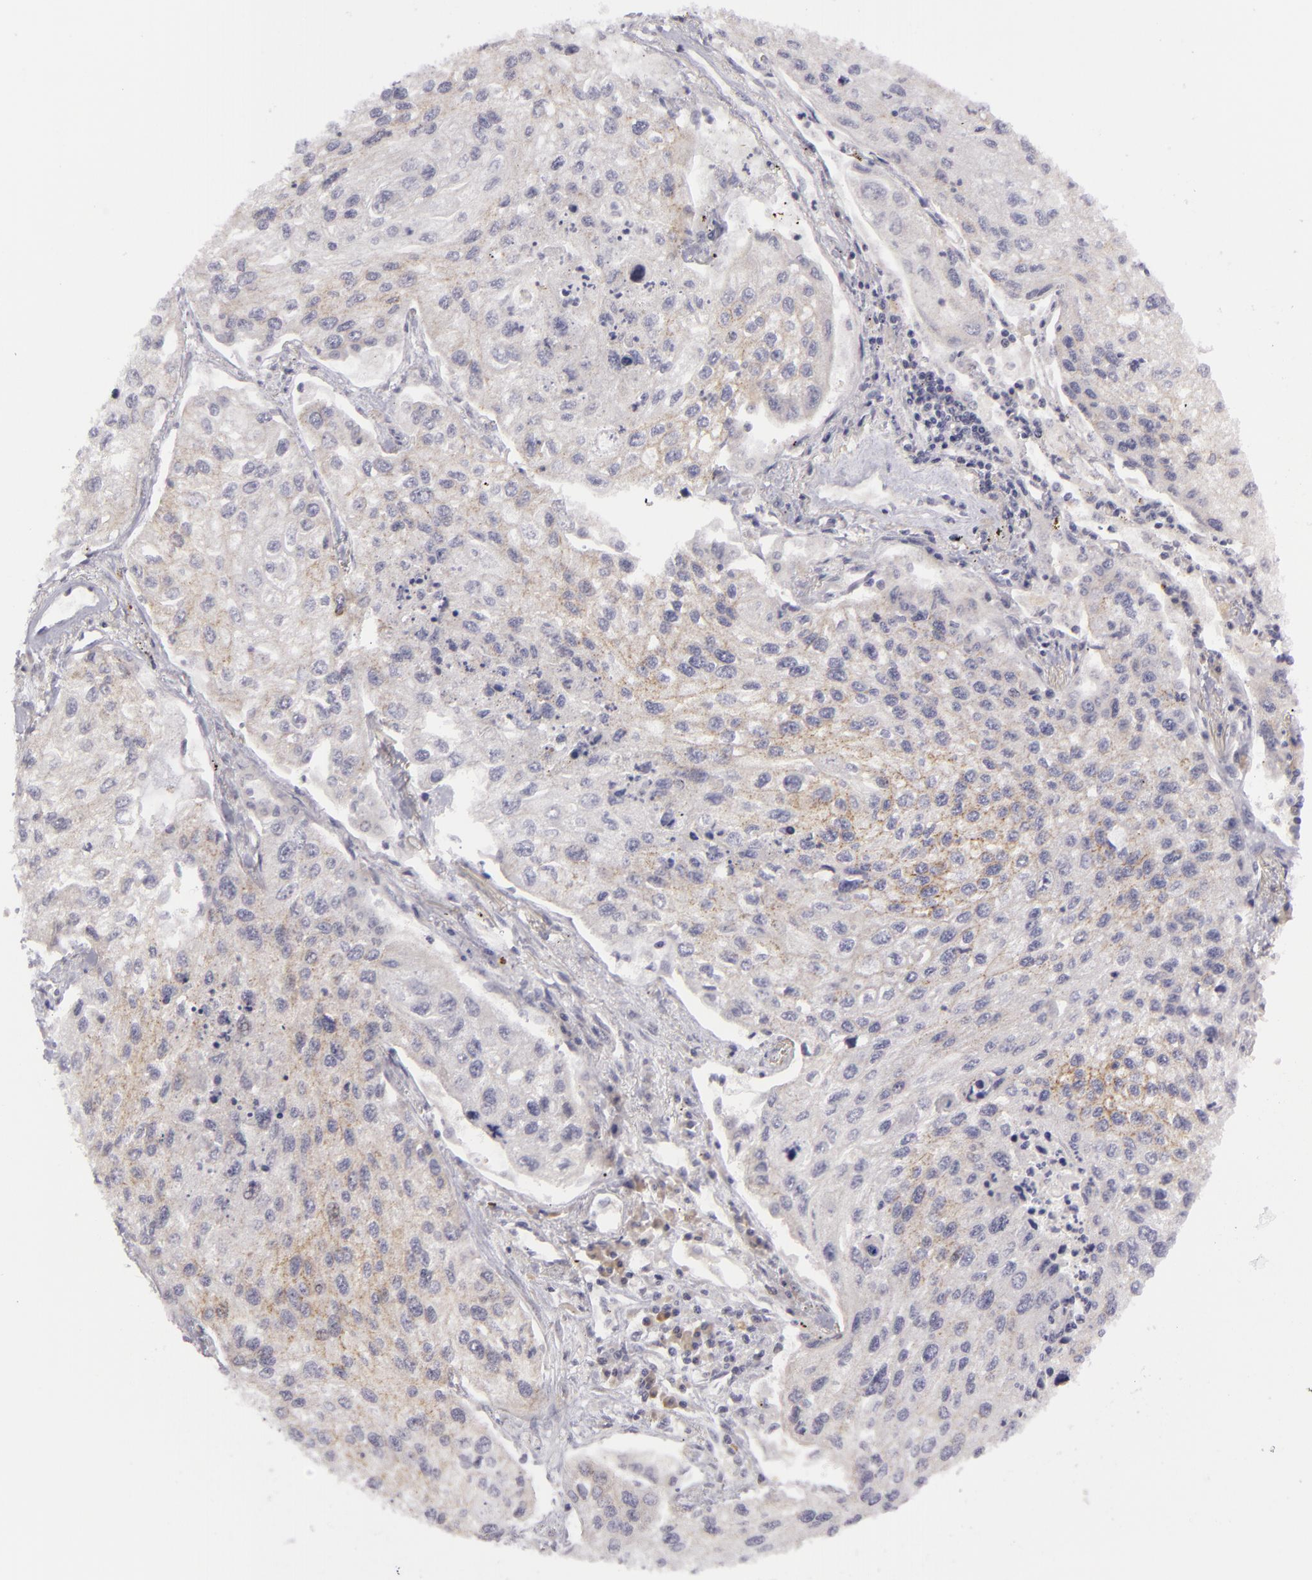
{"staining": {"intensity": "negative", "quantity": "none", "location": "none"}, "tissue": "lung cancer", "cell_type": "Tumor cells", "image_type": "cancer", "snomed": [{"axis": "morphology", "description": "Squamous cell carcinoma, NOS"}, {"axis": "topography", "description": "Lung"}], "caption": "Immunohistochemistry photomicrograph of human squamous cell carcinoma (lung) stained for a protein (brown), which displays no staining in tumor cells.", "gene": "CTNNB1", "patient": {"sex": "male", "age": 75}}